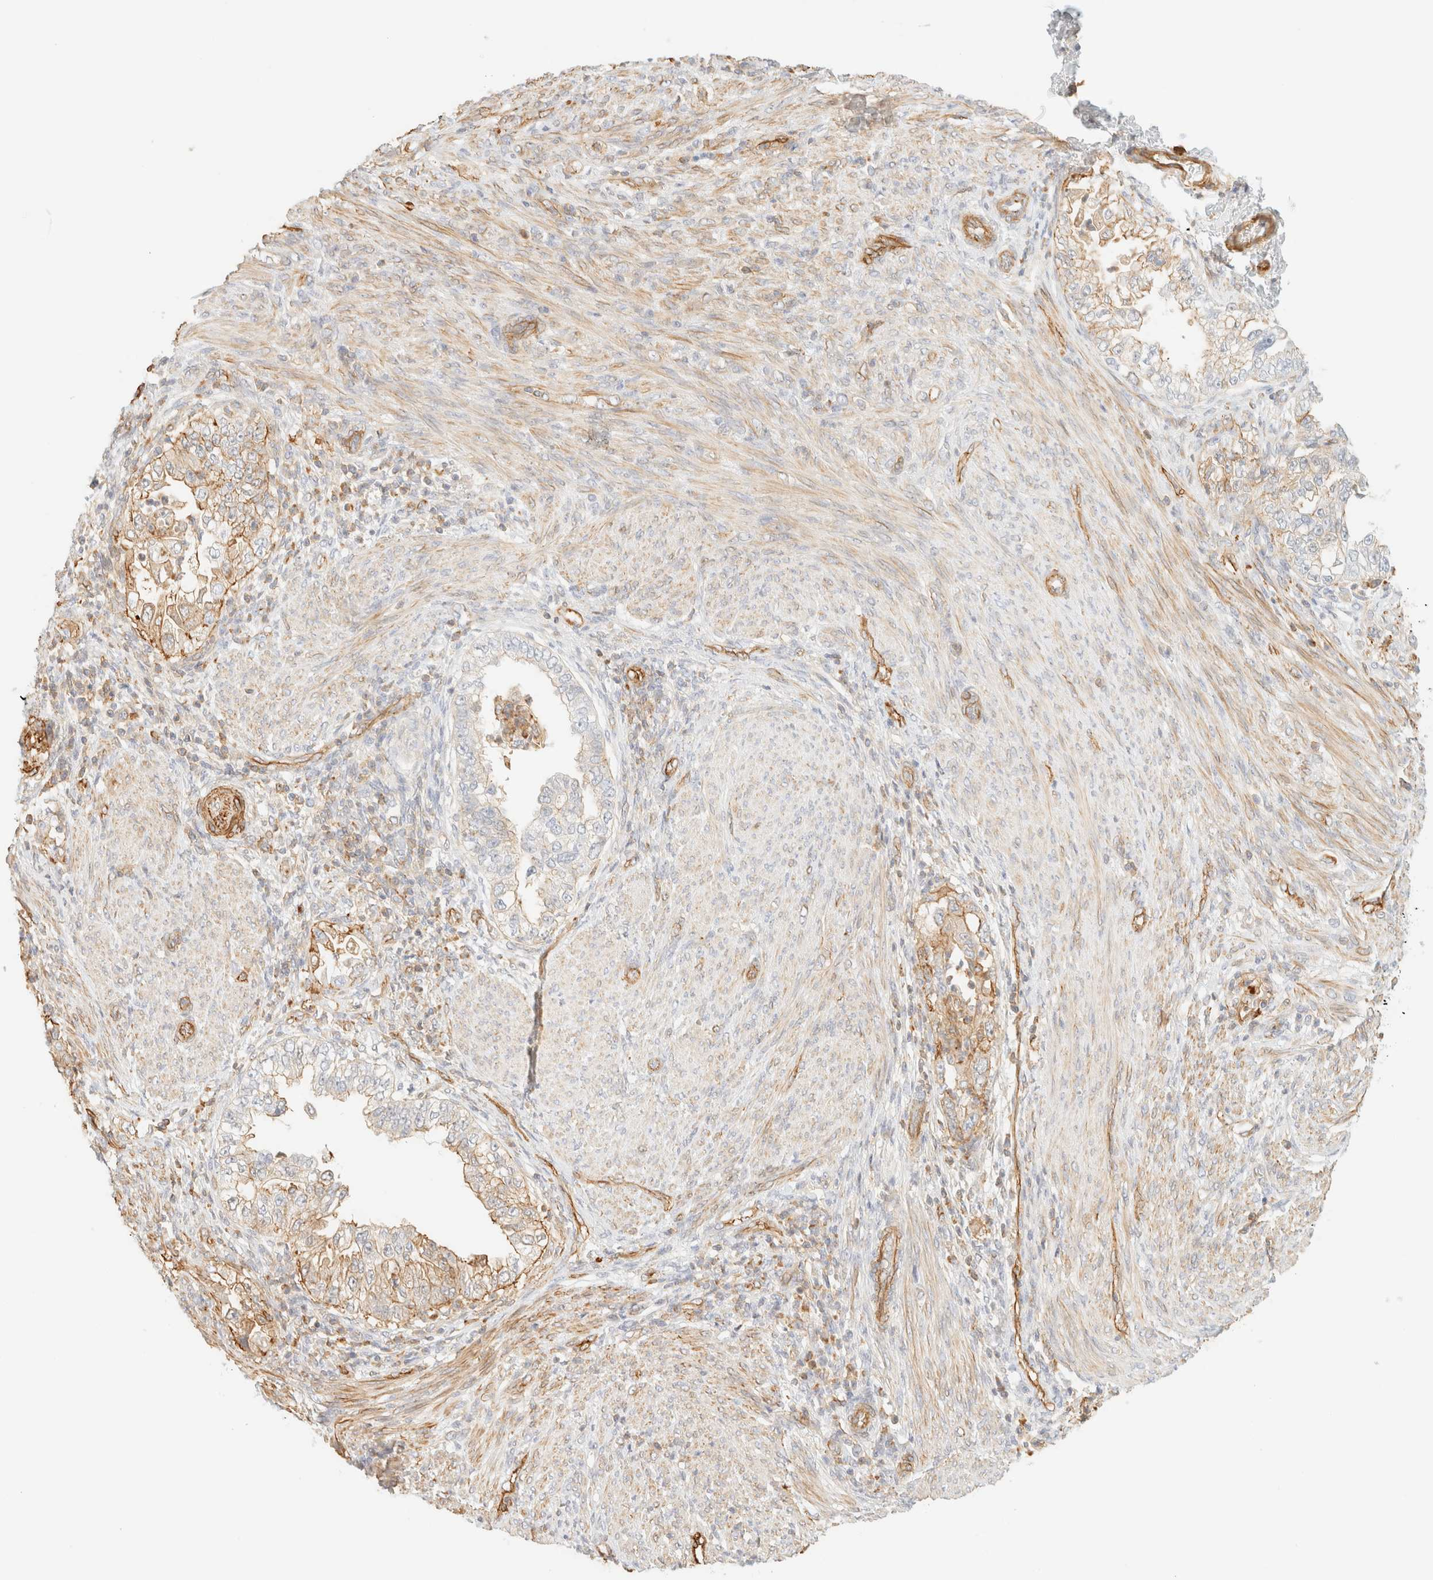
{"staining": {"intensity": "moderate", "quantity": "25%-75%", "location": "cytoplasmic/membranous"}, "tissue": "endometrial cancer", "cell_type": "Tumor cells", "image_type": "cancer", "snomed": [{"axis": "morphology", "description": "Adenocarcinoma, NOS"}, {"axis": "topography", "description": "Endometrium"}], "caption": "Endometrial cancer (adenocarcinoma) stained for a protein reveals moderate cytoplasmic/membranous positivity in tumor cells. (Brightfield microscopy of DAB IHC at high magnification).", "gene": "OTOP2", "patient": {"sex": "female", "age": 85}}